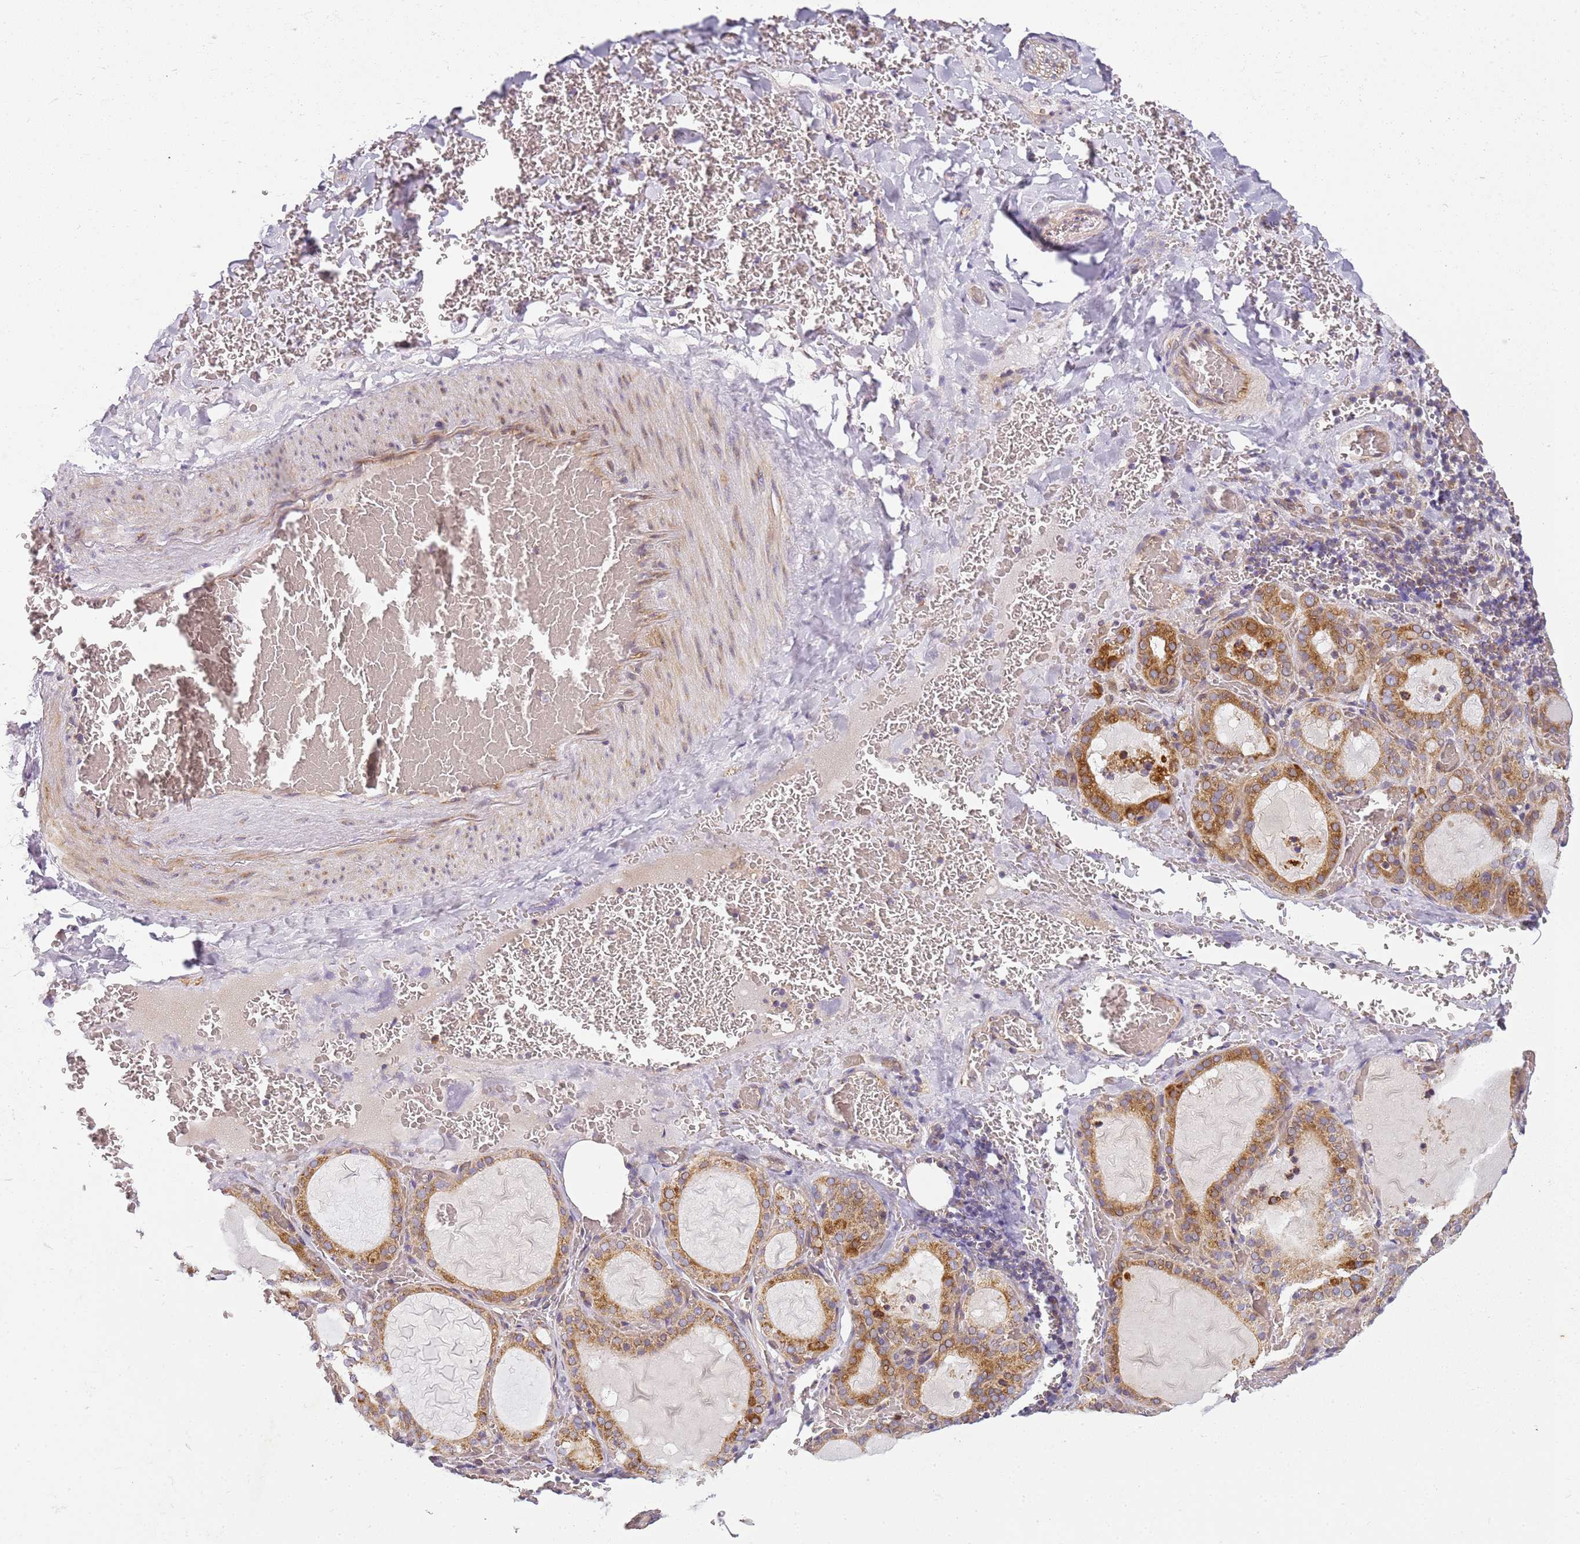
{"staining": {"intensity": "moderate", "quantity": ">75%", "location": "cytoplasmic/membranous"}, "tissue": "thyroid gland", "cell_type": "Glandular cells", "image_type": "normal", "snomed": [{"axis": "morphology", "description": "Normal tissue, NOS"}, {"axis": "topography", "description": "Thyroid gland"}], "caption": "An immunohistochemistry micrograph of normal tissue is shown. Protein staining in brown labels moderate cytoplasmic/membranous positivity in thyroid gland within glandular cells.", "gene": "TMEM200C", "patient": {"sex": "female", "age": 39}}